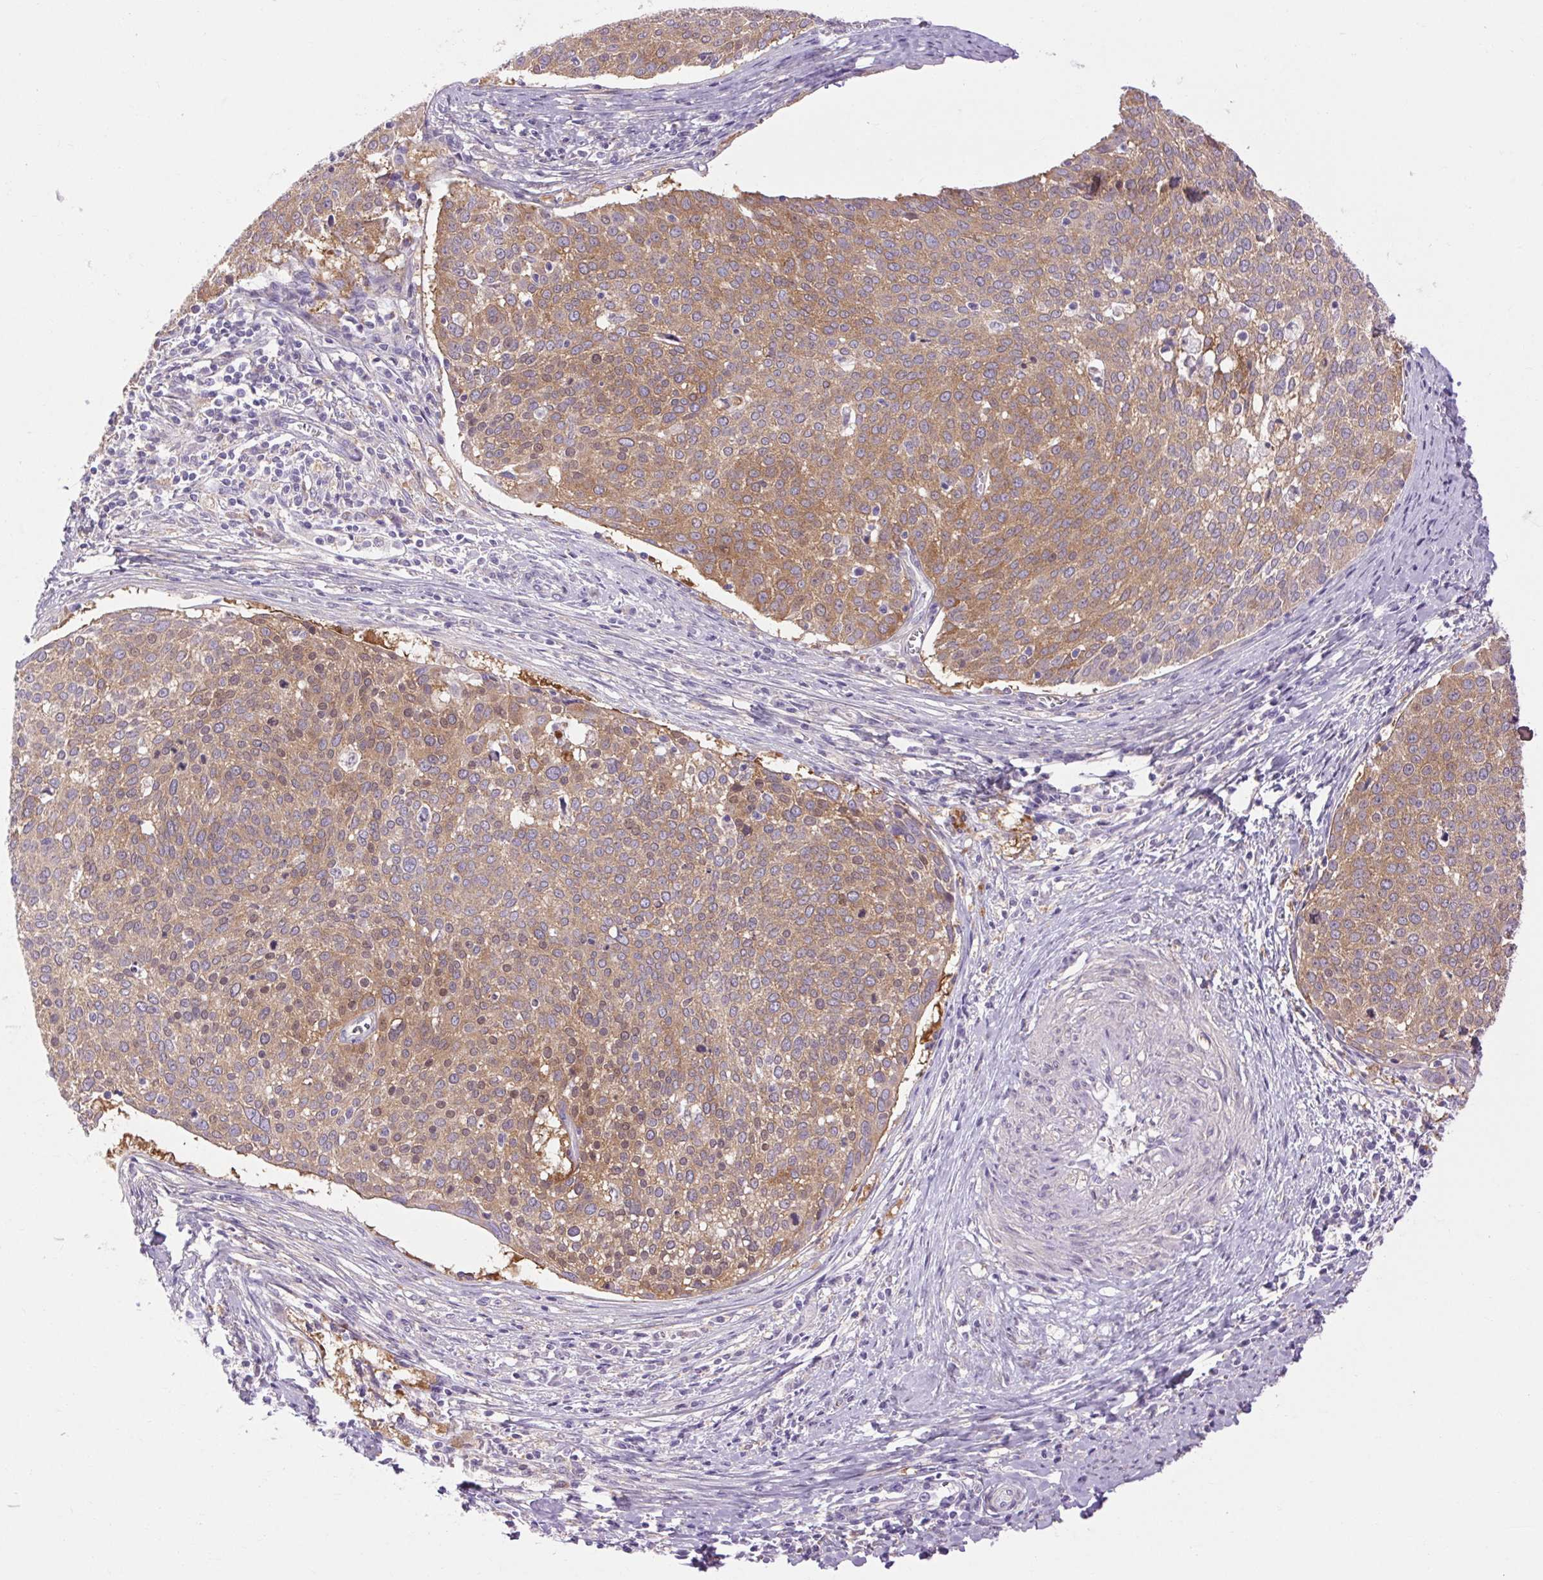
{"staining": {"intensity": "moderate", "quantity": ">75%", "location": "cytoplasmic/membranous"}, "tissue": "cervical cancer", "cell_type": "Tumor cells", "image_type": "cancer", "snomed": [{"axis": "morphology", "description": "Squamous cell carcinoma, NOS"}, {"axis": "topography", "description": "Cervix"}], "caption": "Protein analysis of cervical cancer (squamous cell carcinoma) tissue displays moderate cytoplasmic/membranous positivity in approximately >75% of tumor cells.", "gene": "SOWAHC", "patient": {"sex": "female", "age": 39}}